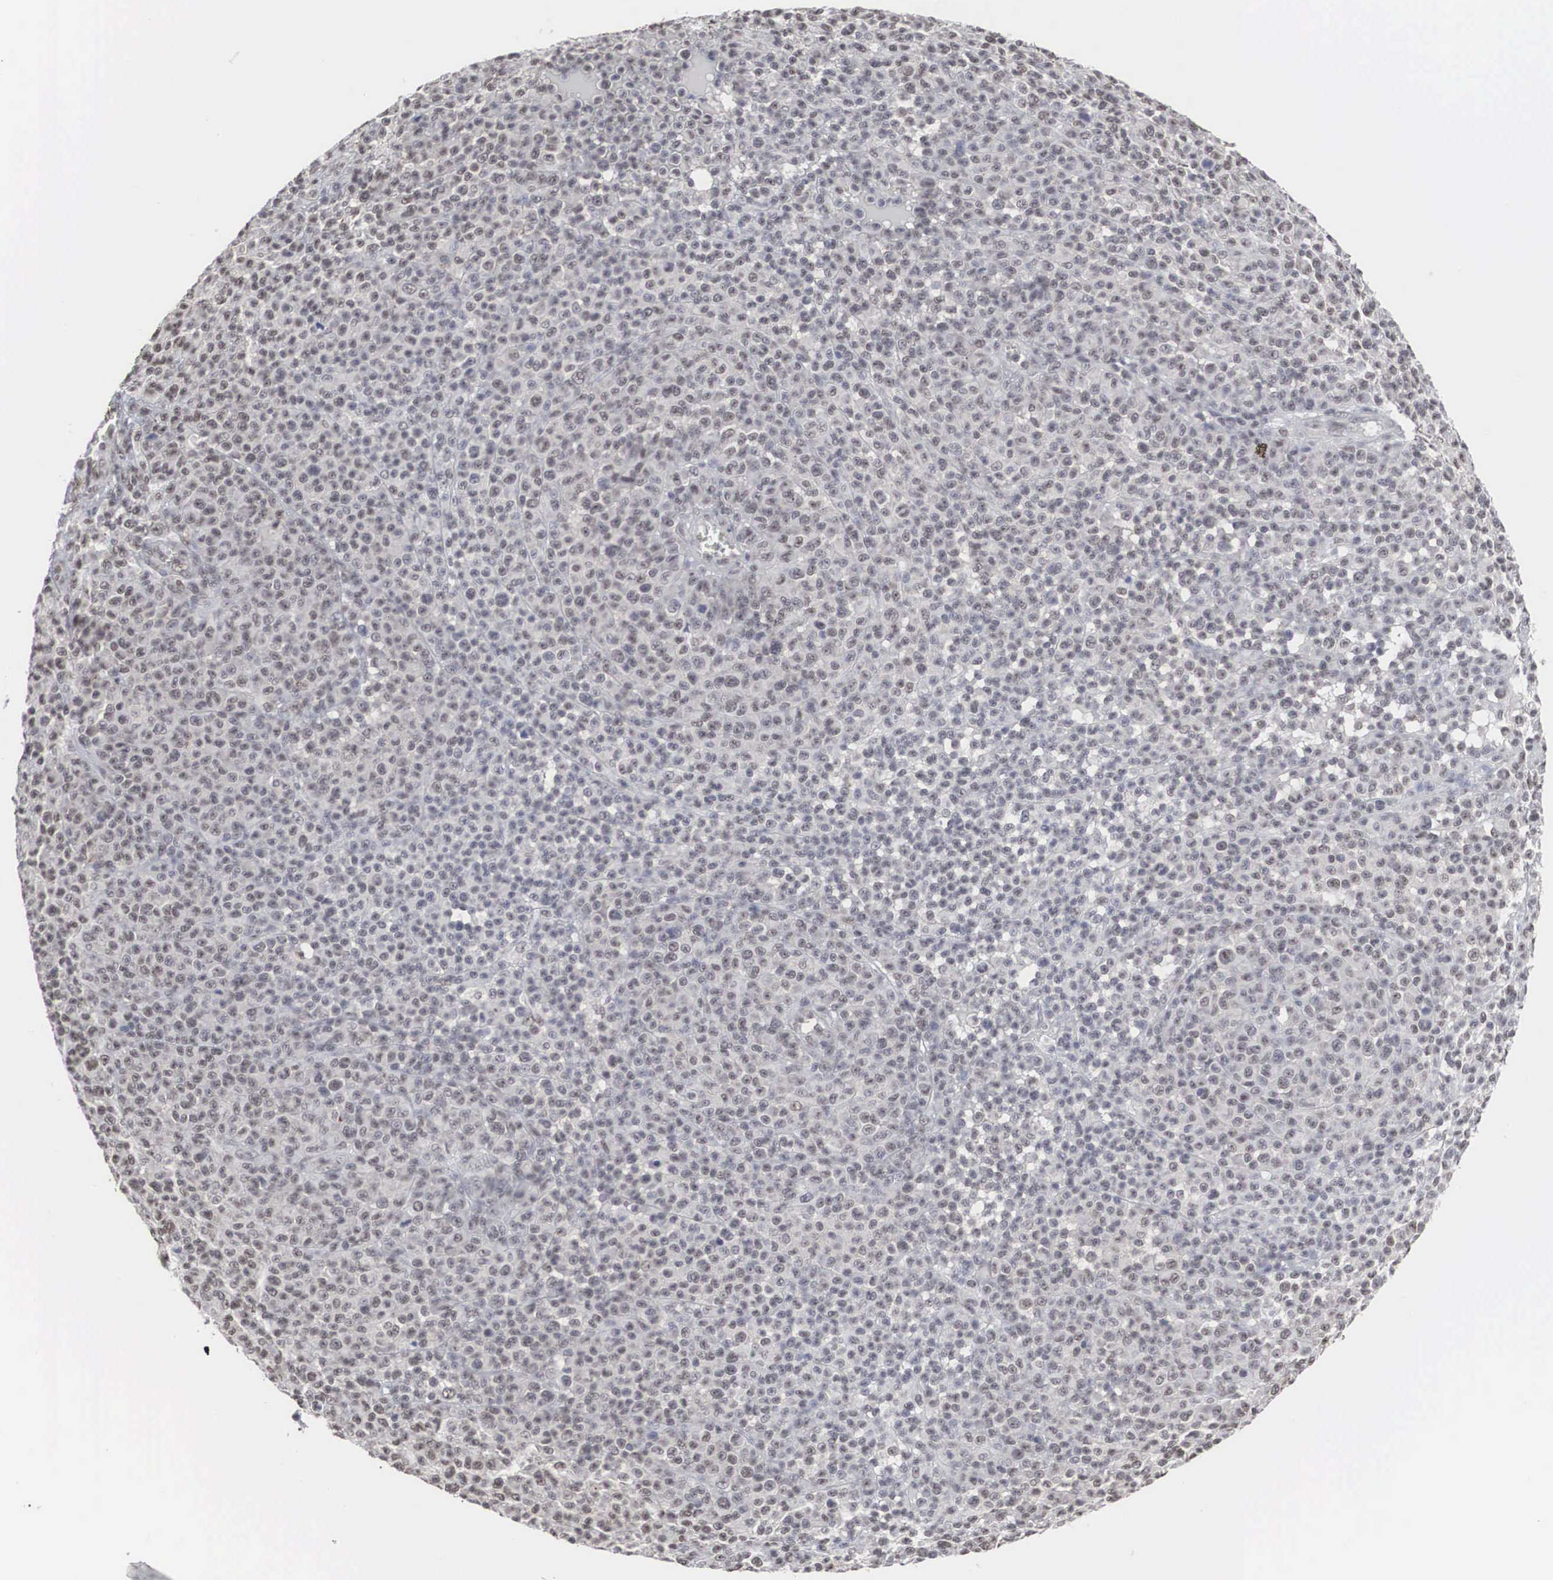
{"staining": {"intensity": "negative", "quantity": "none", "location": "none"}, "tissue": "melanoma", "cell_type": "Tumor cells", "image_type": "cancer", "snomed": [{"axis": "morphology", "description": "Malignant melanoma, Metastatic site"}, {"axis": "topography", "description": "Skin"}], "caption": "High power microscopy histopathology image of an immunohistochemistry (IHC) micrograph of melanoma, revealing no significant staining in tumor cells. (Stains: DAB (3,3'-diaminobenzidine) immunohistochemistry (IHC) with hematoxylin counter stain, Microscopy: brightfield microscopy at high magnification).", "gene": "AUTS2", "patient": {"sex": "male", "age": 32}}